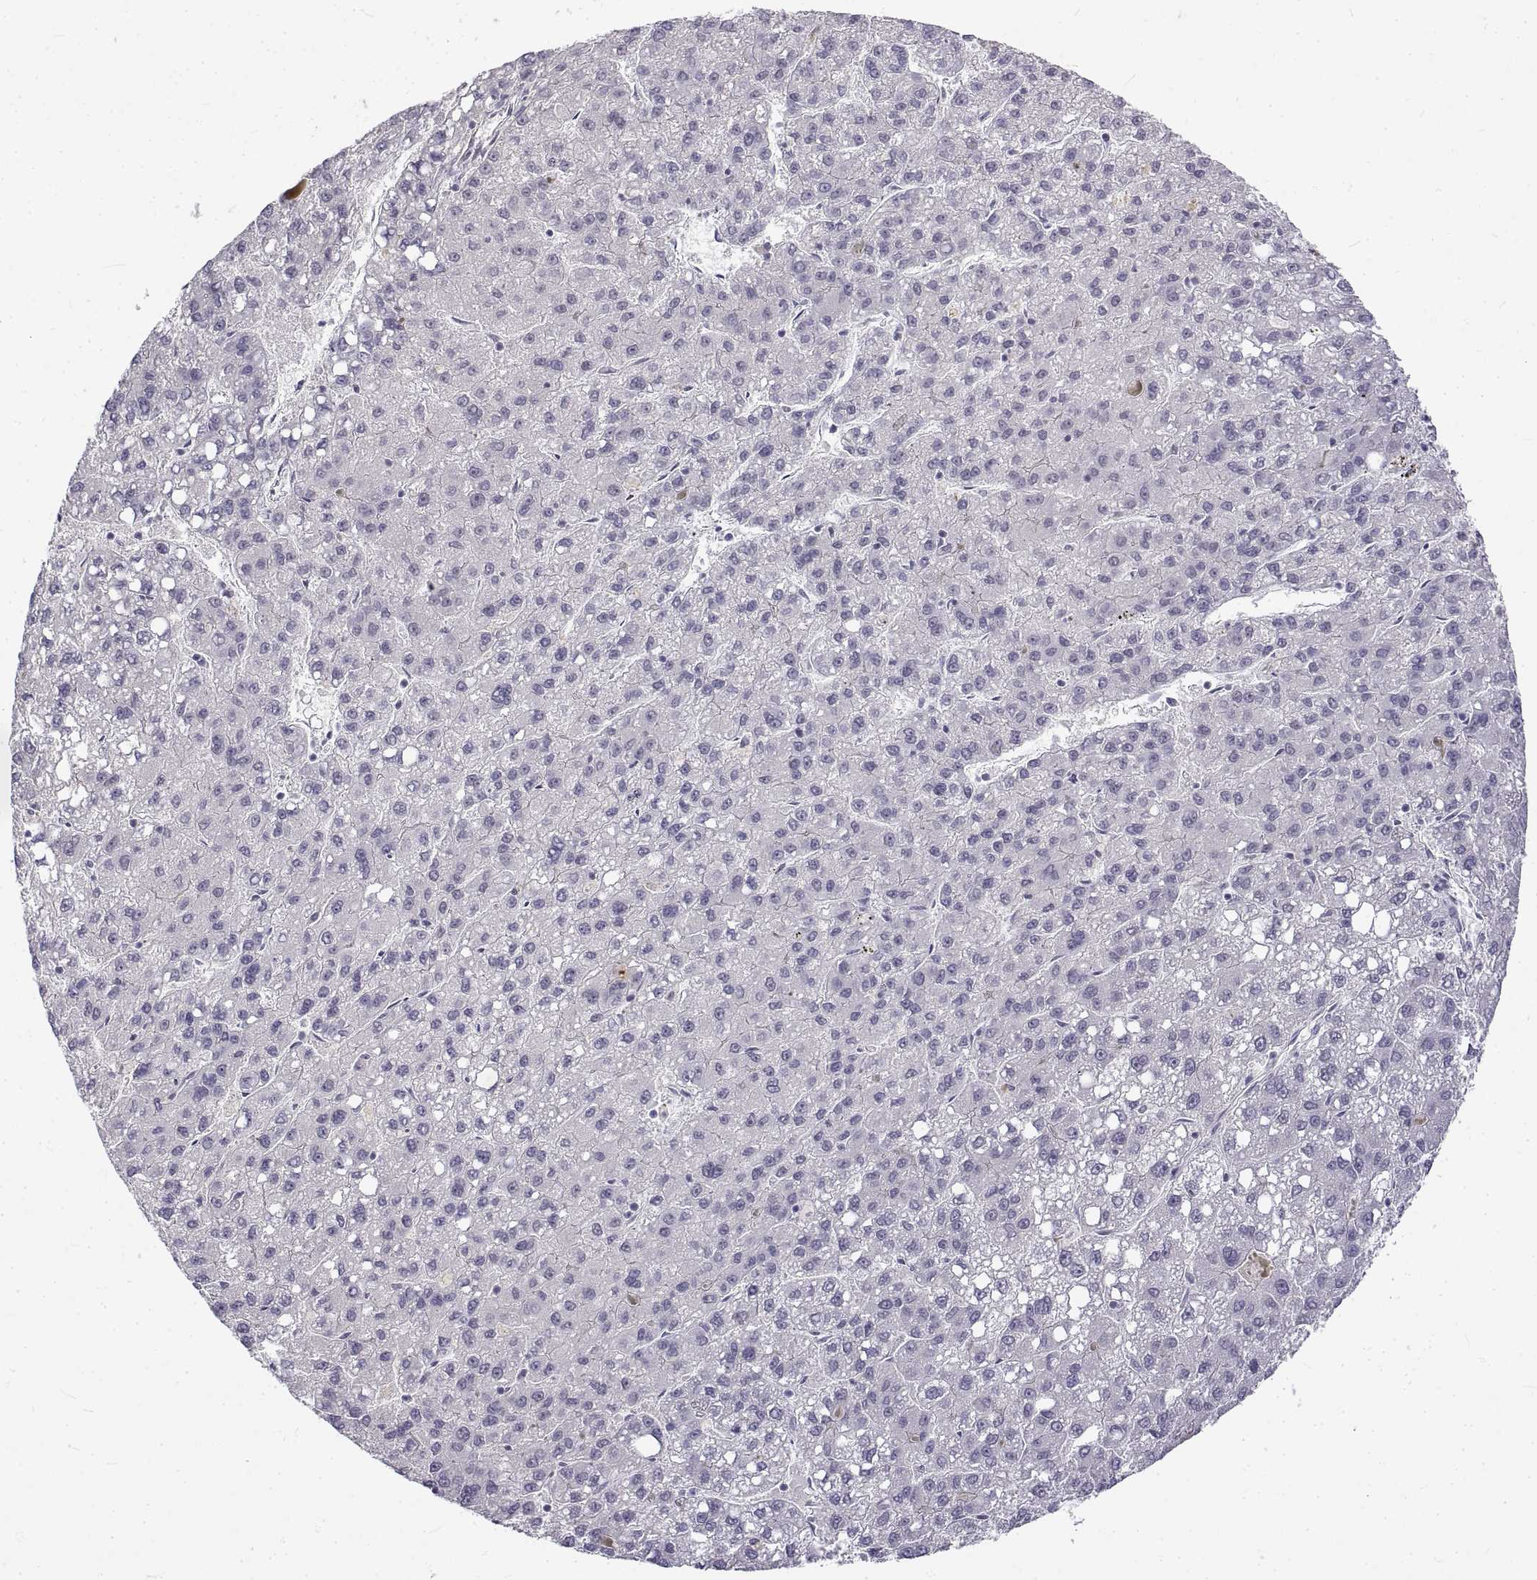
{"staining": {"intensity": "negative", "quantity": "none", "location": "none"}, "tissue": "liver cancer", "cell_type": "Tumor cells", "image_type": "cancer", "snomed": [{"axis": "morphology", "description": "Carcinoma, Hepatocellular, NOS"}, {"axis": "topography", "description": "Liver"}], "caption": "An immunohistochemistry micrograph of liver hepatocellular carcinoma is shown. There is no staining in tumor cells of liver hepatocellular carcinoma.", "gene": "ANO2", "patient": {"sex": "female", "age": 82}}